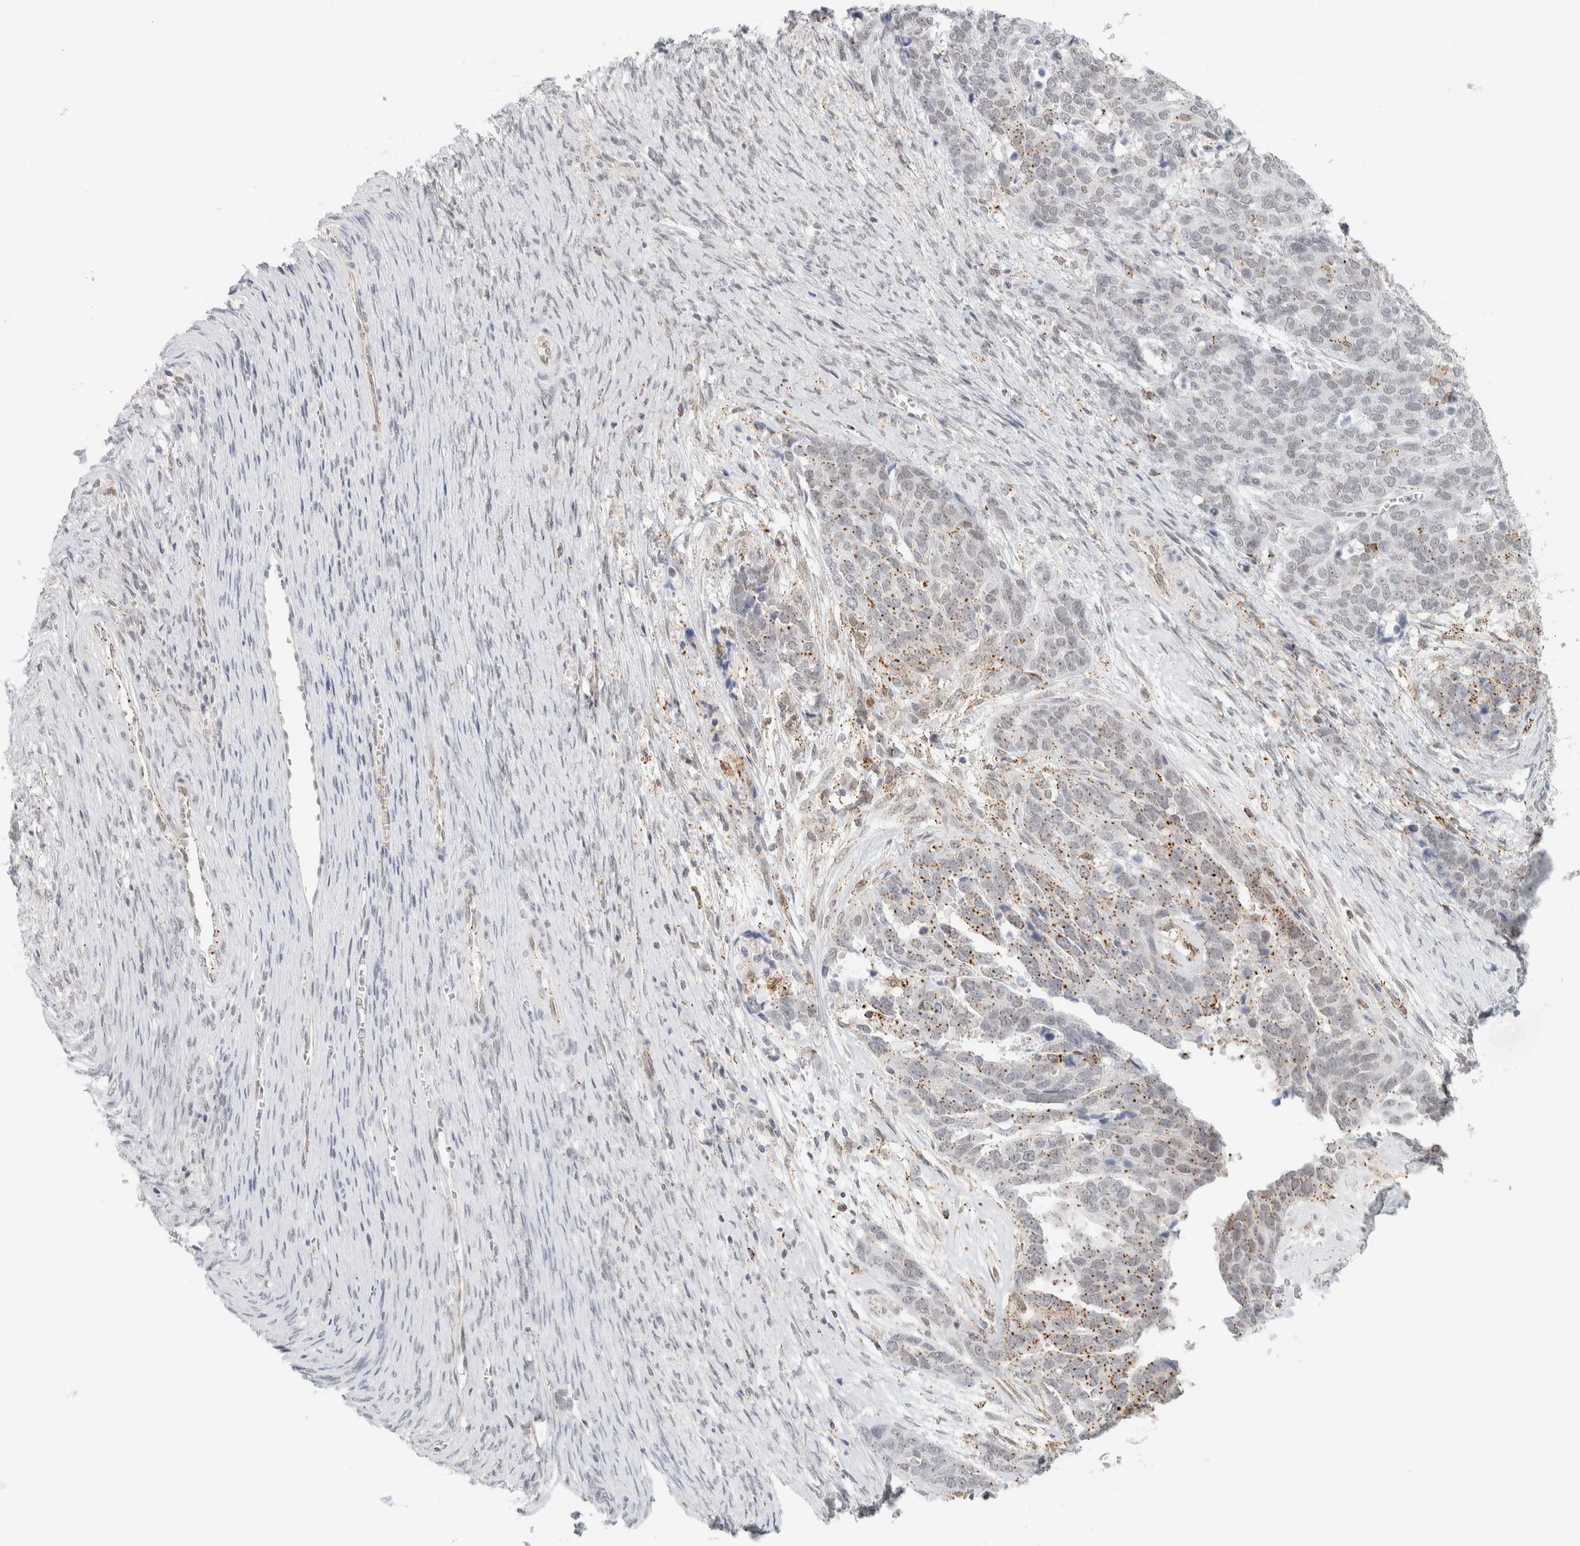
{"staining": {"intensity": "moderate", "quantity": "25%-75%", "location": "cytoplasmic/membranous"}, "tissue": "ovarian cancer", "cell_type": "Tumor cells", "image_type": "cancer", "snomed": [{"axis": "morphology", "description": "Cystadenocarcinoma, serous, NOS"}, {"axis": "topography", "description": "Ovary"}], "caption": "Approximately 25%-75% of tumor cells in ovarian cancer (serous cystadenocarcinoma) show moderate cytoplasmic/membranous protein staining as visualized by brown immunohistochemical staining.", "gene": "CDH17", "patient": {"sex": "female", "age": 44}}